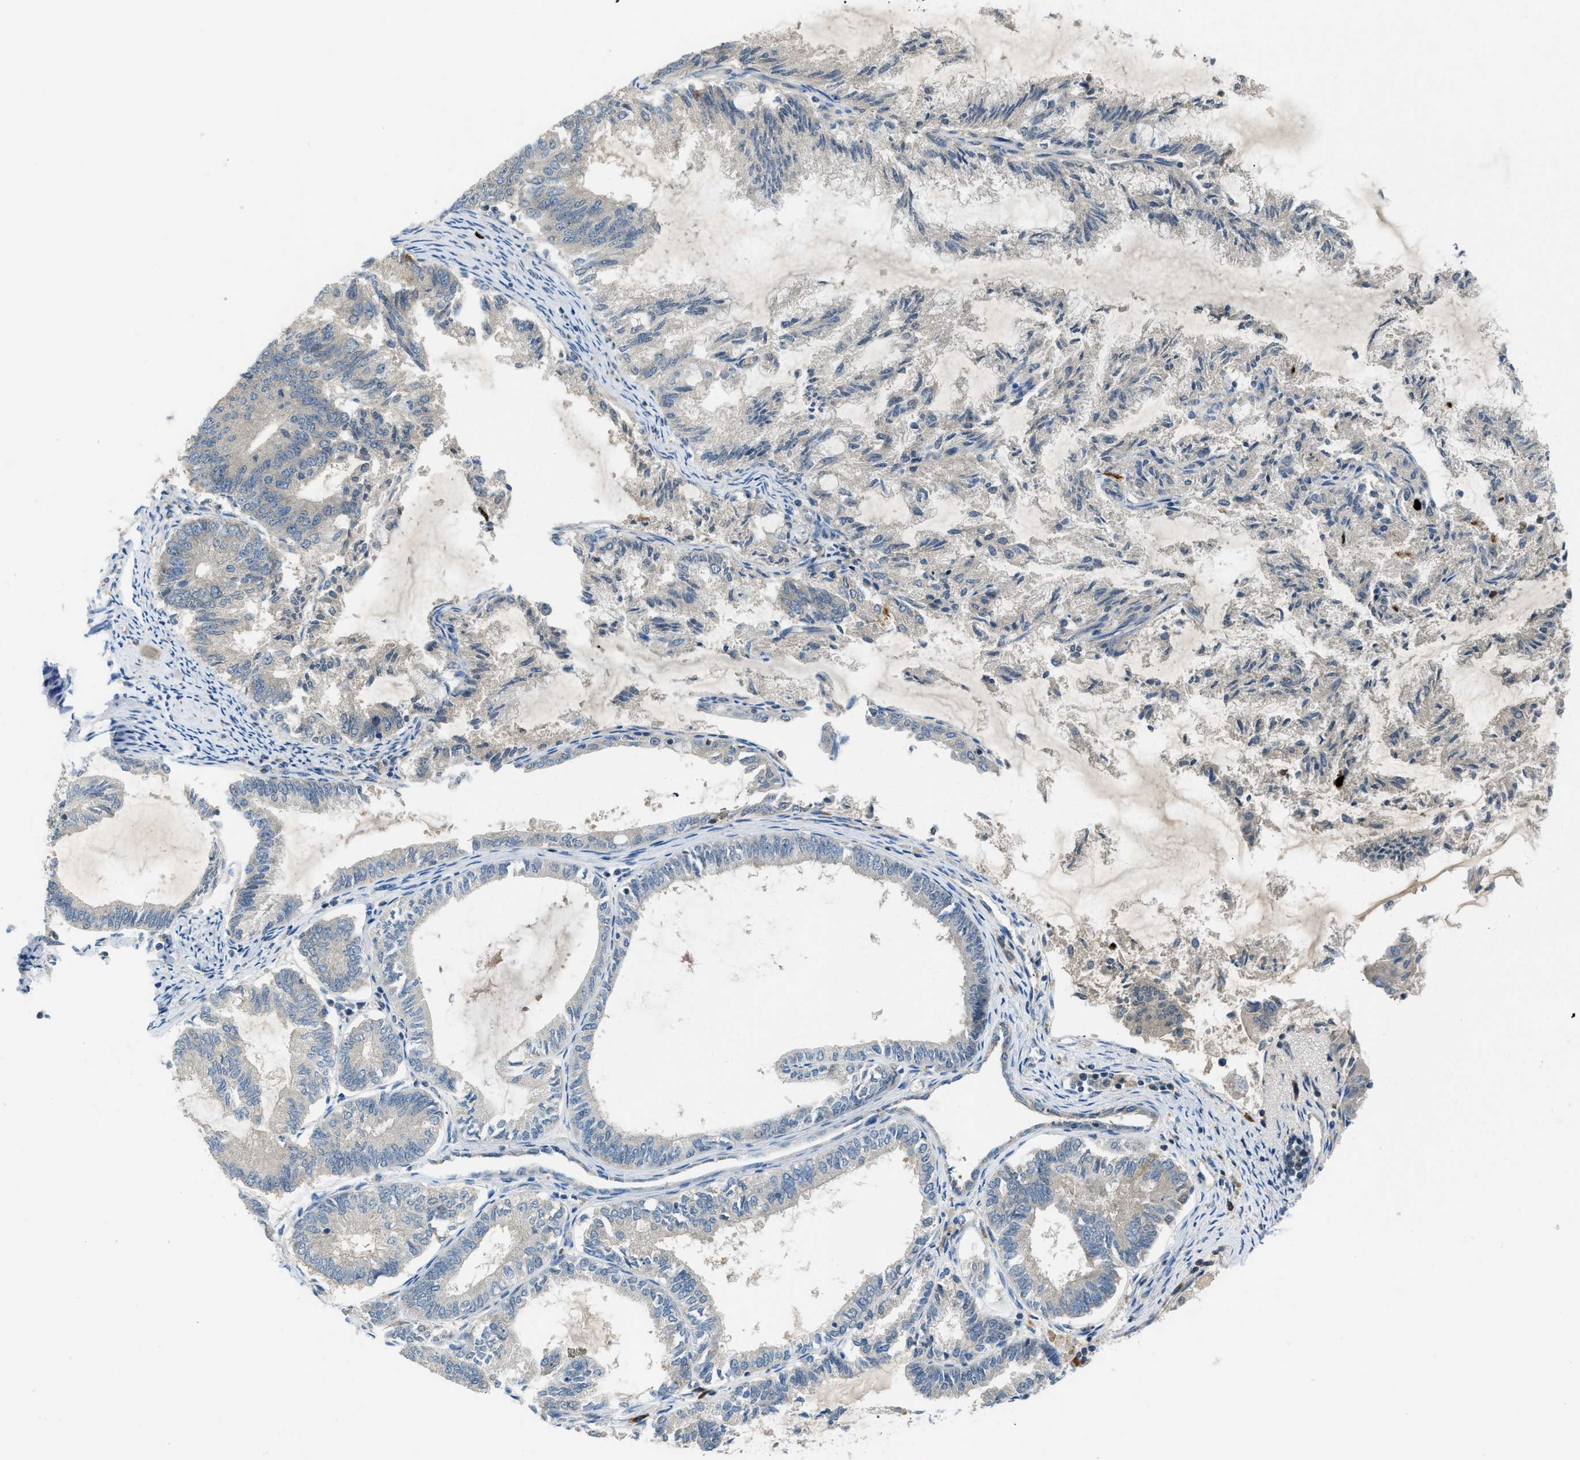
{"staining": {"intensity": "negative", "quantity": "none", "location": "none"}, "tissue": "endometrial cancer", "cell_type": "Tumor cells", "image_type": "cancer", "snomed": [{"axis": "morphology", "description": "Adenocarcinoma, NOS"}, {"axis": "topography", "description": "Endometrium"}], "caption": "Protein analysis of adenocarcinoma (endometrial) displays no significant expression in tumor cells. (DAB (3,3'-diaminobenzidine) immunohistochemistry, high magnification).", "gene": "ZNF251", "patient": {"sex": "female", "age": 86}}